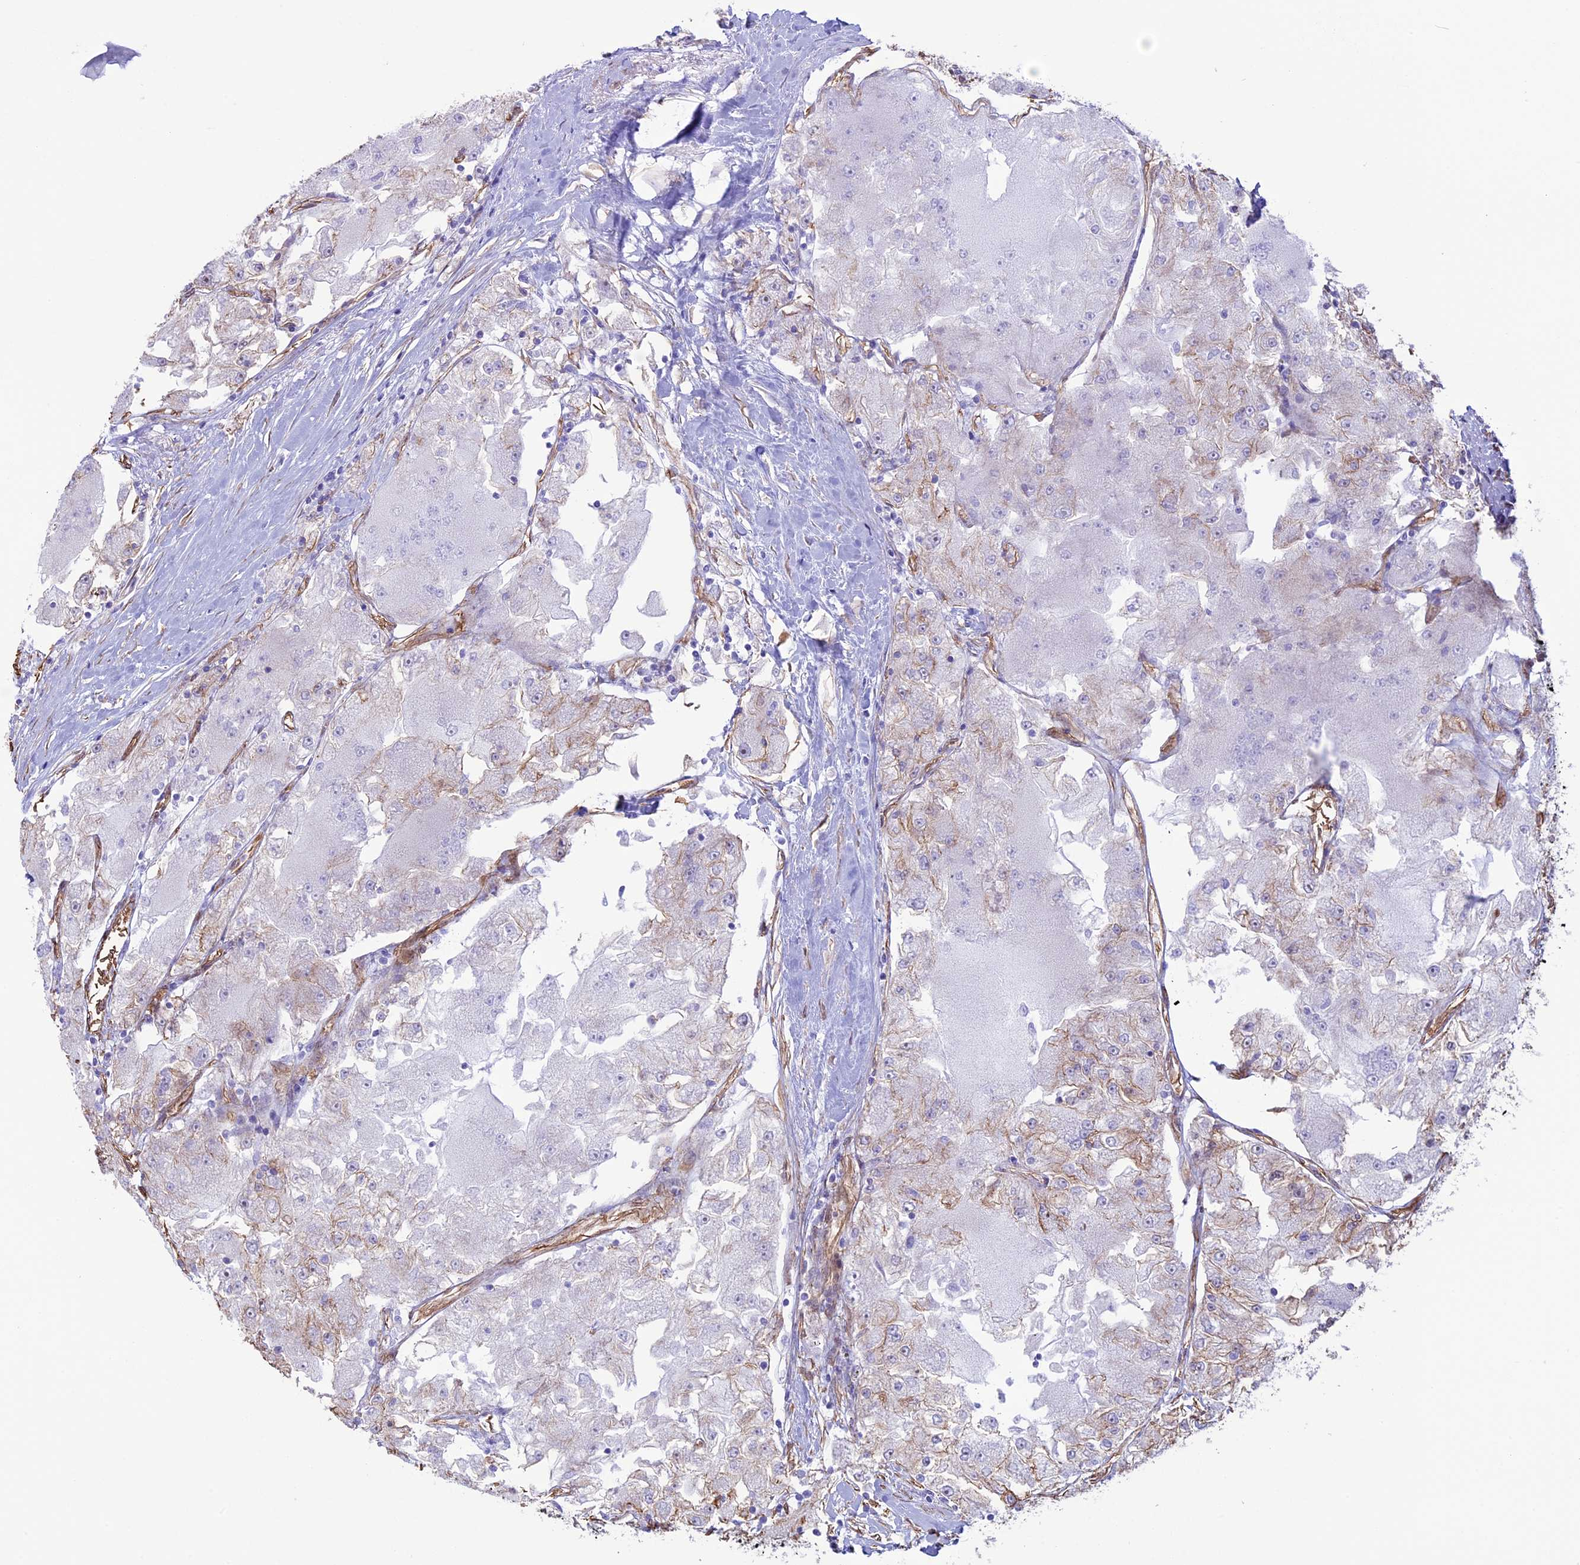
{"staining": {"intensity": "negative", "quantity": "none", "location": "none"}, "tissue": "renal cancer", "cell_type": "Tumor cells", "image_type": "cancer", "snomed": [{"axis": "morphology", "description": "Adenocarcinoma, NOS"}, {"axis": "topography", "description": "Kidney"}], "caption": "Immunohistochemistry of human adenocarcinoma (renal) shows no positivity in tumor cells.", "gene": "MPHOSPH8", "patient": {"sex": "female", "age": 72}}